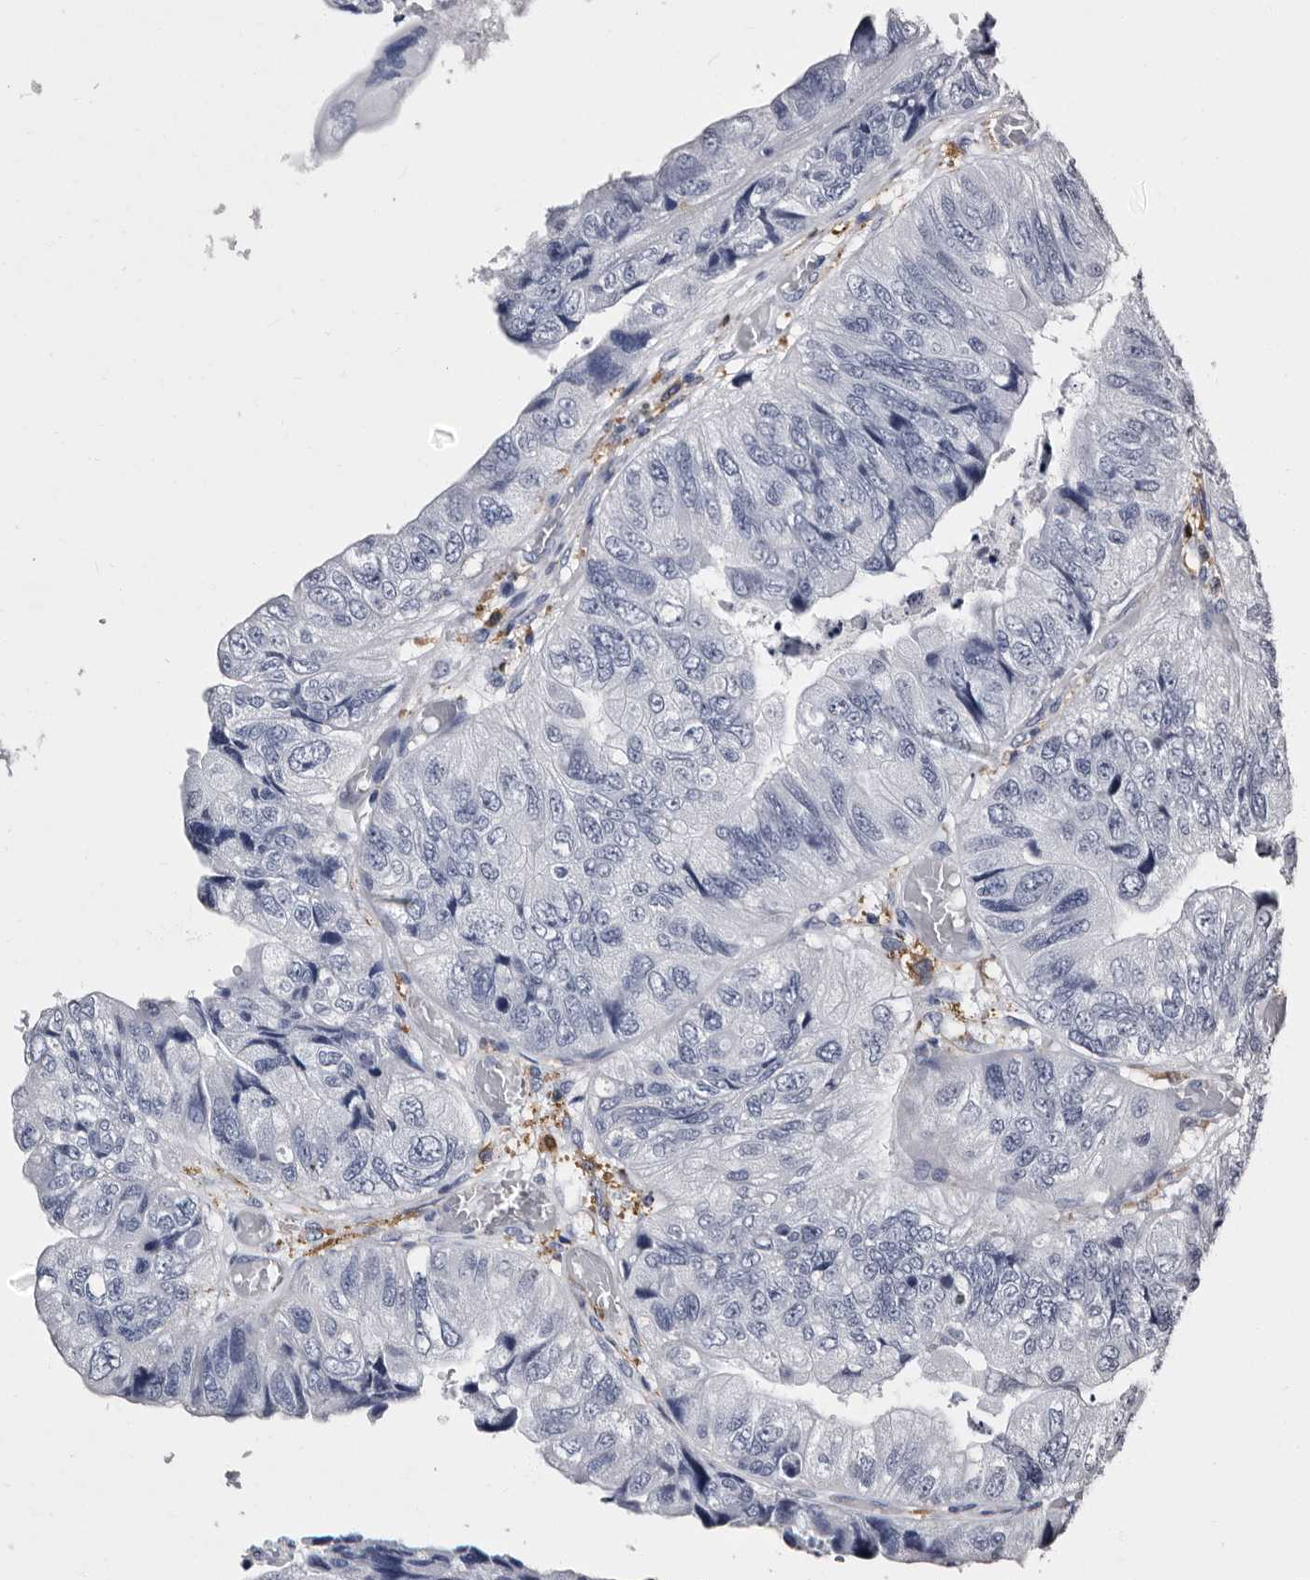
{"staining": {"intensity": "negative", "quantity": "none", "location": "none"}, "tissue": "colorectal cancer", "cell_type": "Tumor cells", "image_type": "cancer", "snomed": [{"axis": "morphology", "description": "Adenocarcinoma, NOS"}, {"axis": "topography", "description": "Rectum"}], "caption": "Human colorectal cancer stained for a protein using immunohistochemistry (IHC) shows no staining in tumor cells.", "gene": "EPB41L3", "patient": {"sex": "male", "age": 63}}